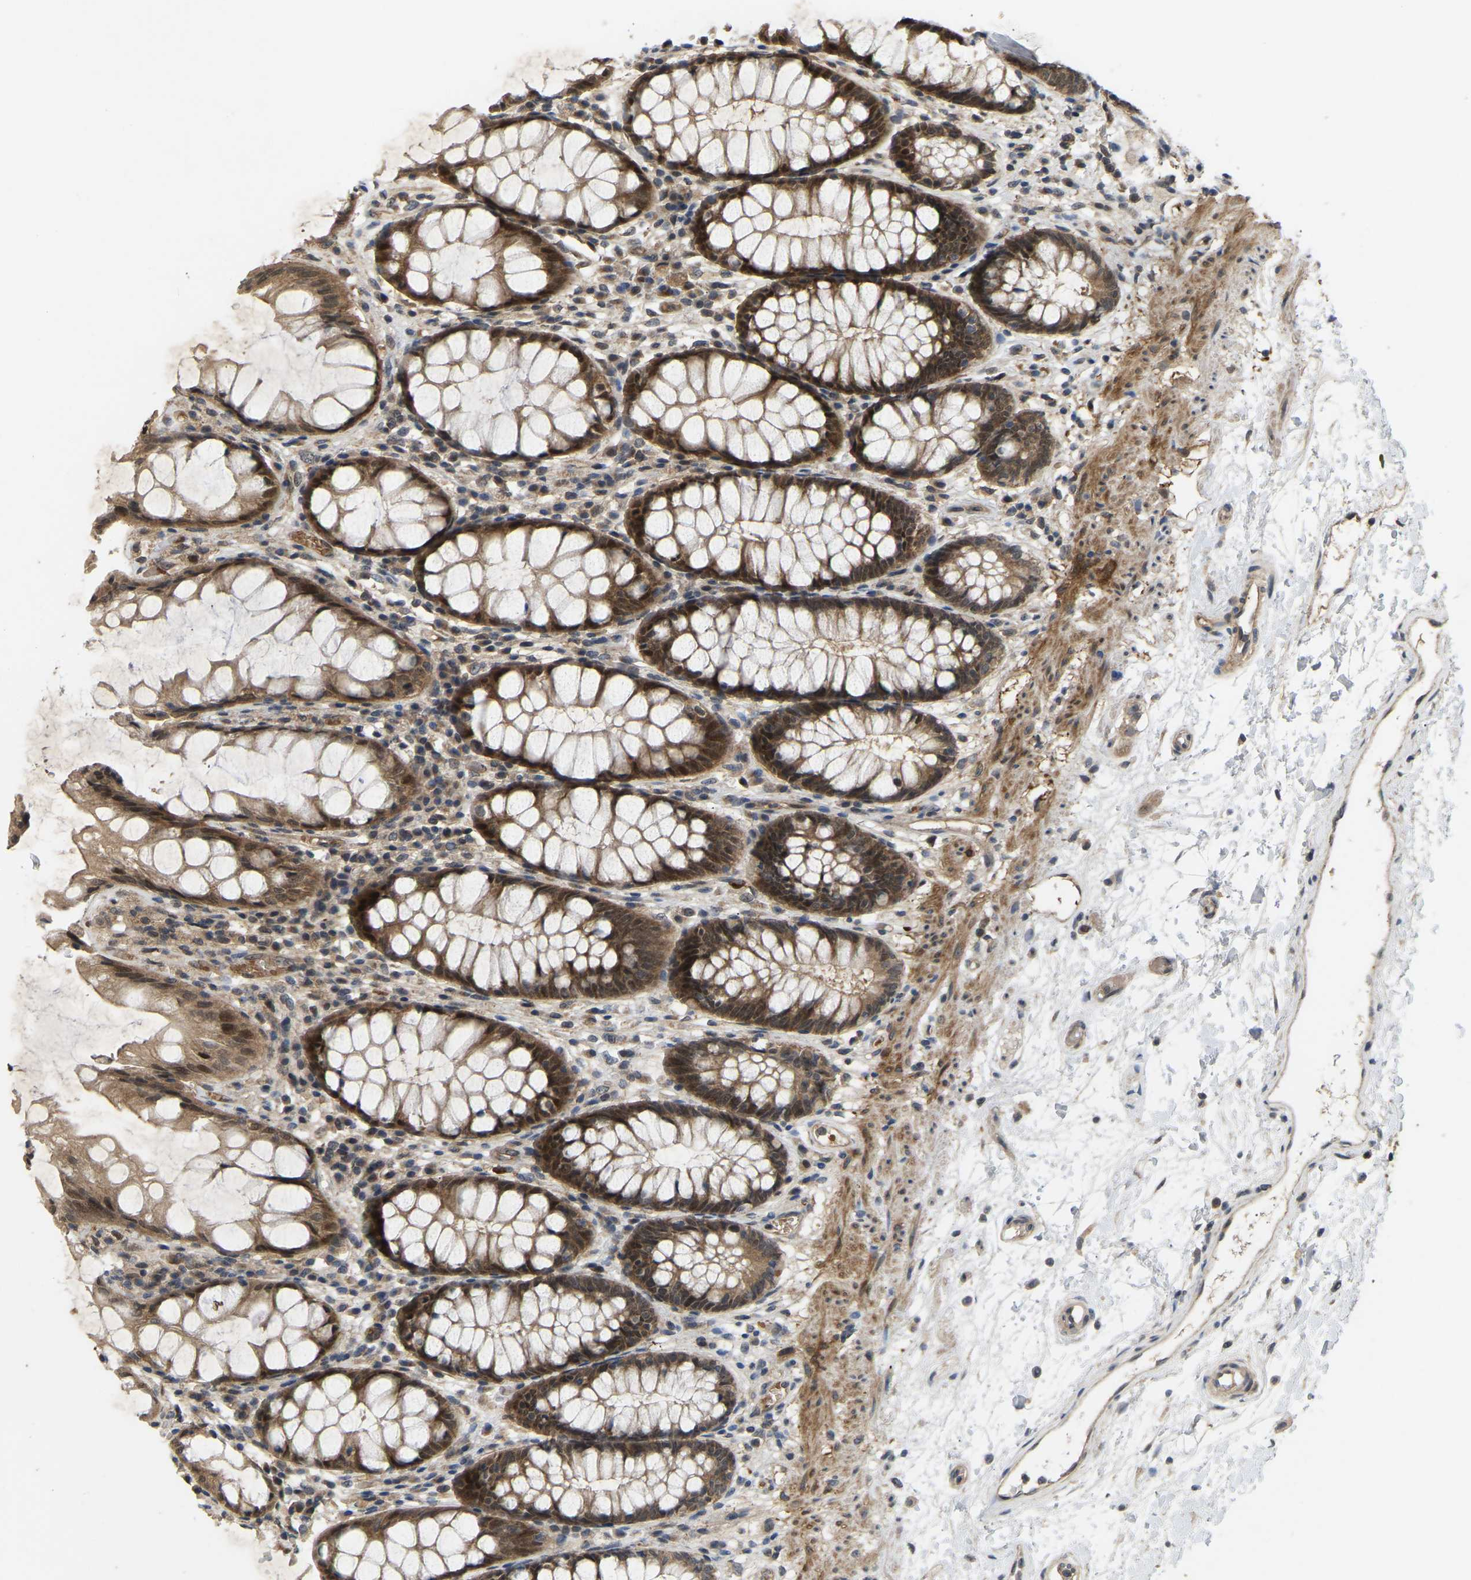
{"staining": {"intensity": "strong", "quantity": ">75%", "location": "cytoplasmic/membranous,nuclear"}, "tissue": "rectum", "cell_type": "Glandular cells", "image_type": "normal", "snomed": [{"axis": "morphology", "description": "Normal tissue, NOS"}, {"axis": "topography", "description": "Rectum"}], "caption": "Immunohistochemical staining of benign rectum demonstrates >75% levels of strong cytoplasmic/membranous,nuclear protein positivity in about >75% of glandular cells. Immunohistochemistry (ihc) stains the protein in brown and the nuclei are stained blue.", "gene": "LIMK2", "patient": {"sex": "male", "age": 64}}